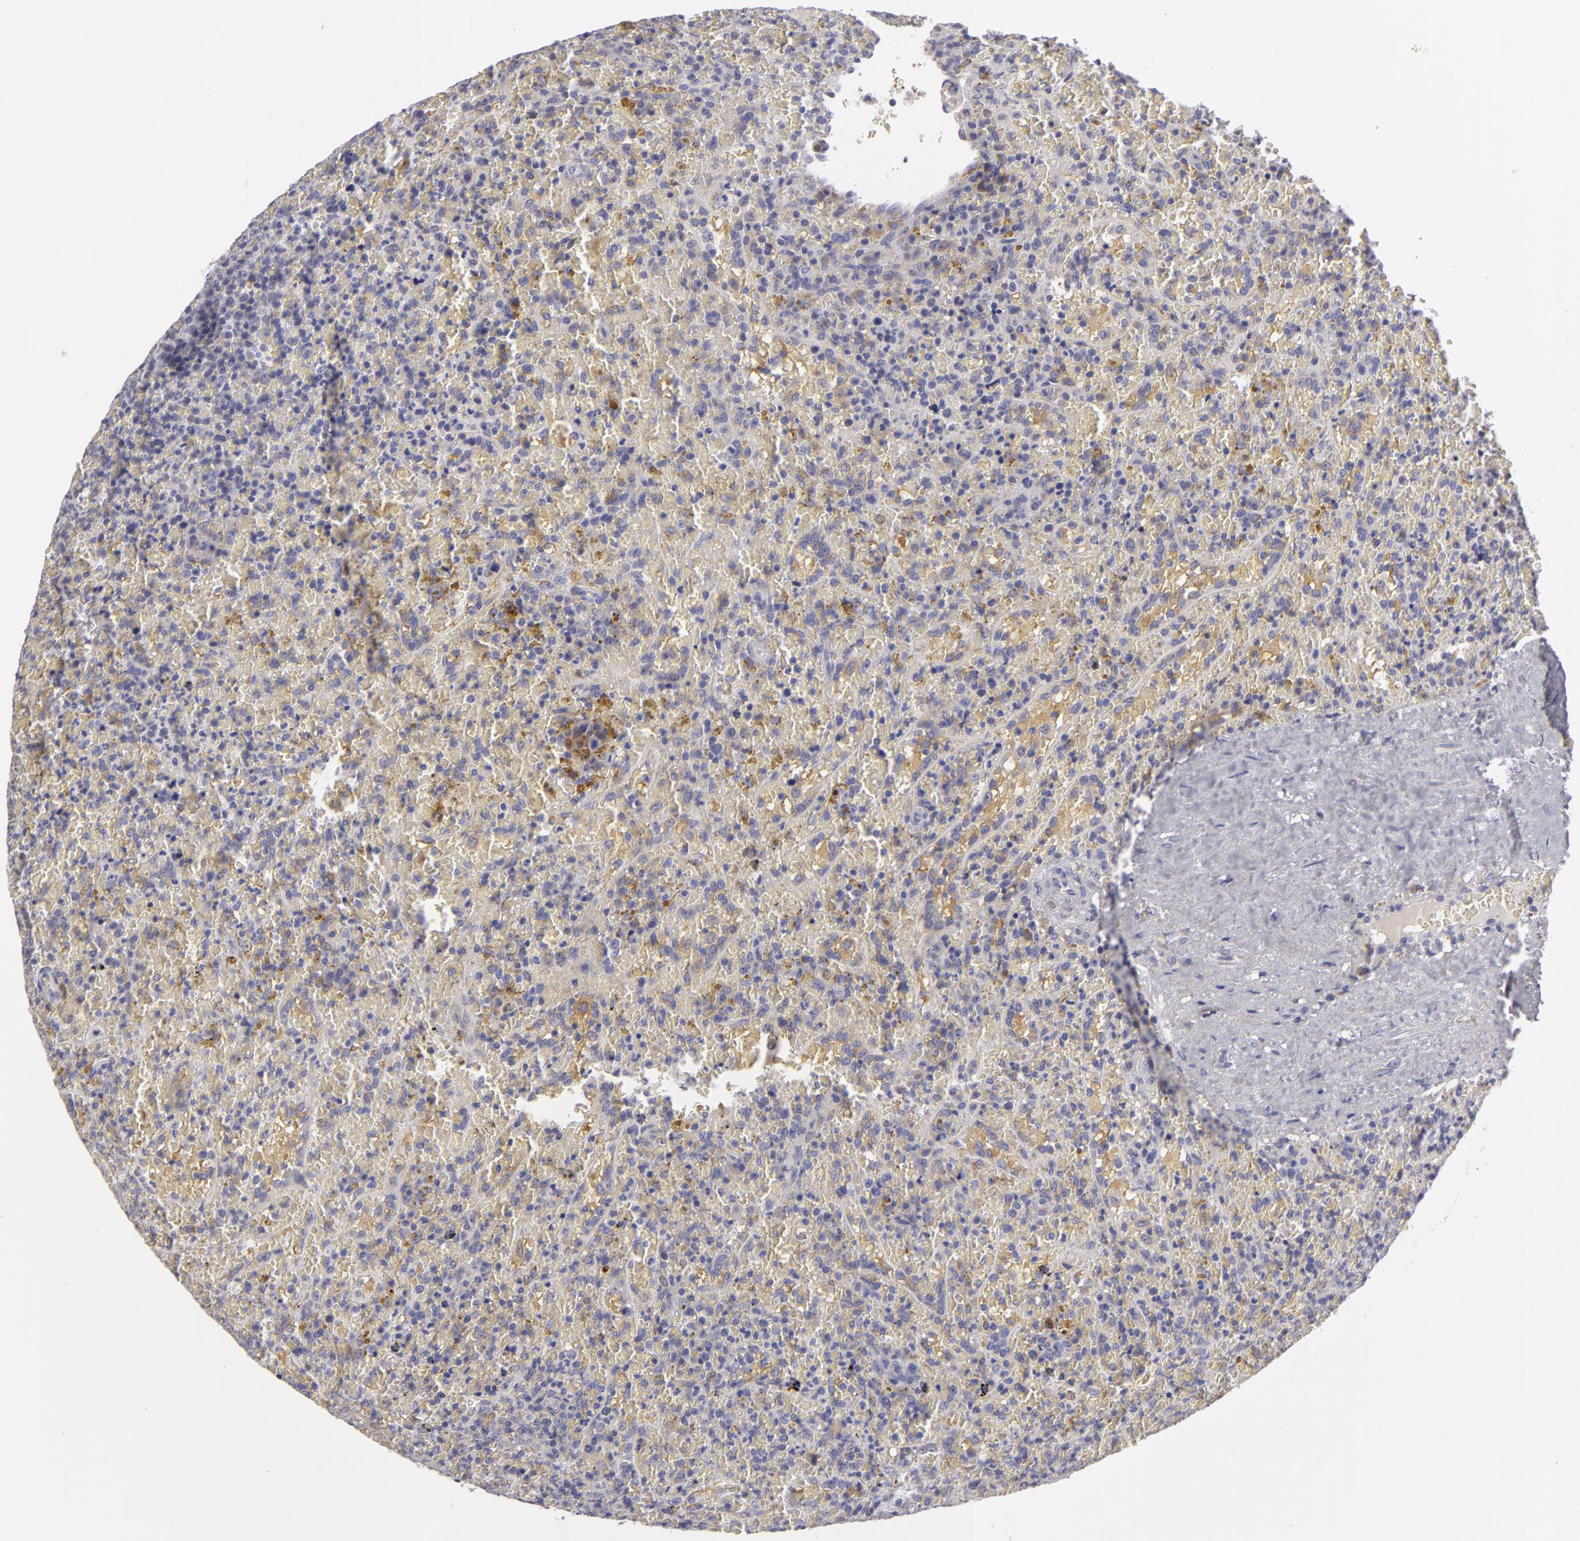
{"staining": {"intensity": "negative", "quantity": "none", "location": "none"}, "tissue": "lymphoma", "cell_type": "Tumor cells", "image_type": "cancer", "snomed": [{"axis": "morphology", "description": "Malignant lymphoma, non-Hodgkin's type, High grade"}, {"axis": "topography", "description": "Spleen"}, {"axis": "topography", "description": "Lymph node"}], "caption": "There is no significant staining in tumor cells of lymphoma. Nuclei are stained in blue.", "gene": "ATP2B3", "patient": {"sex": "female", "age": 70}}